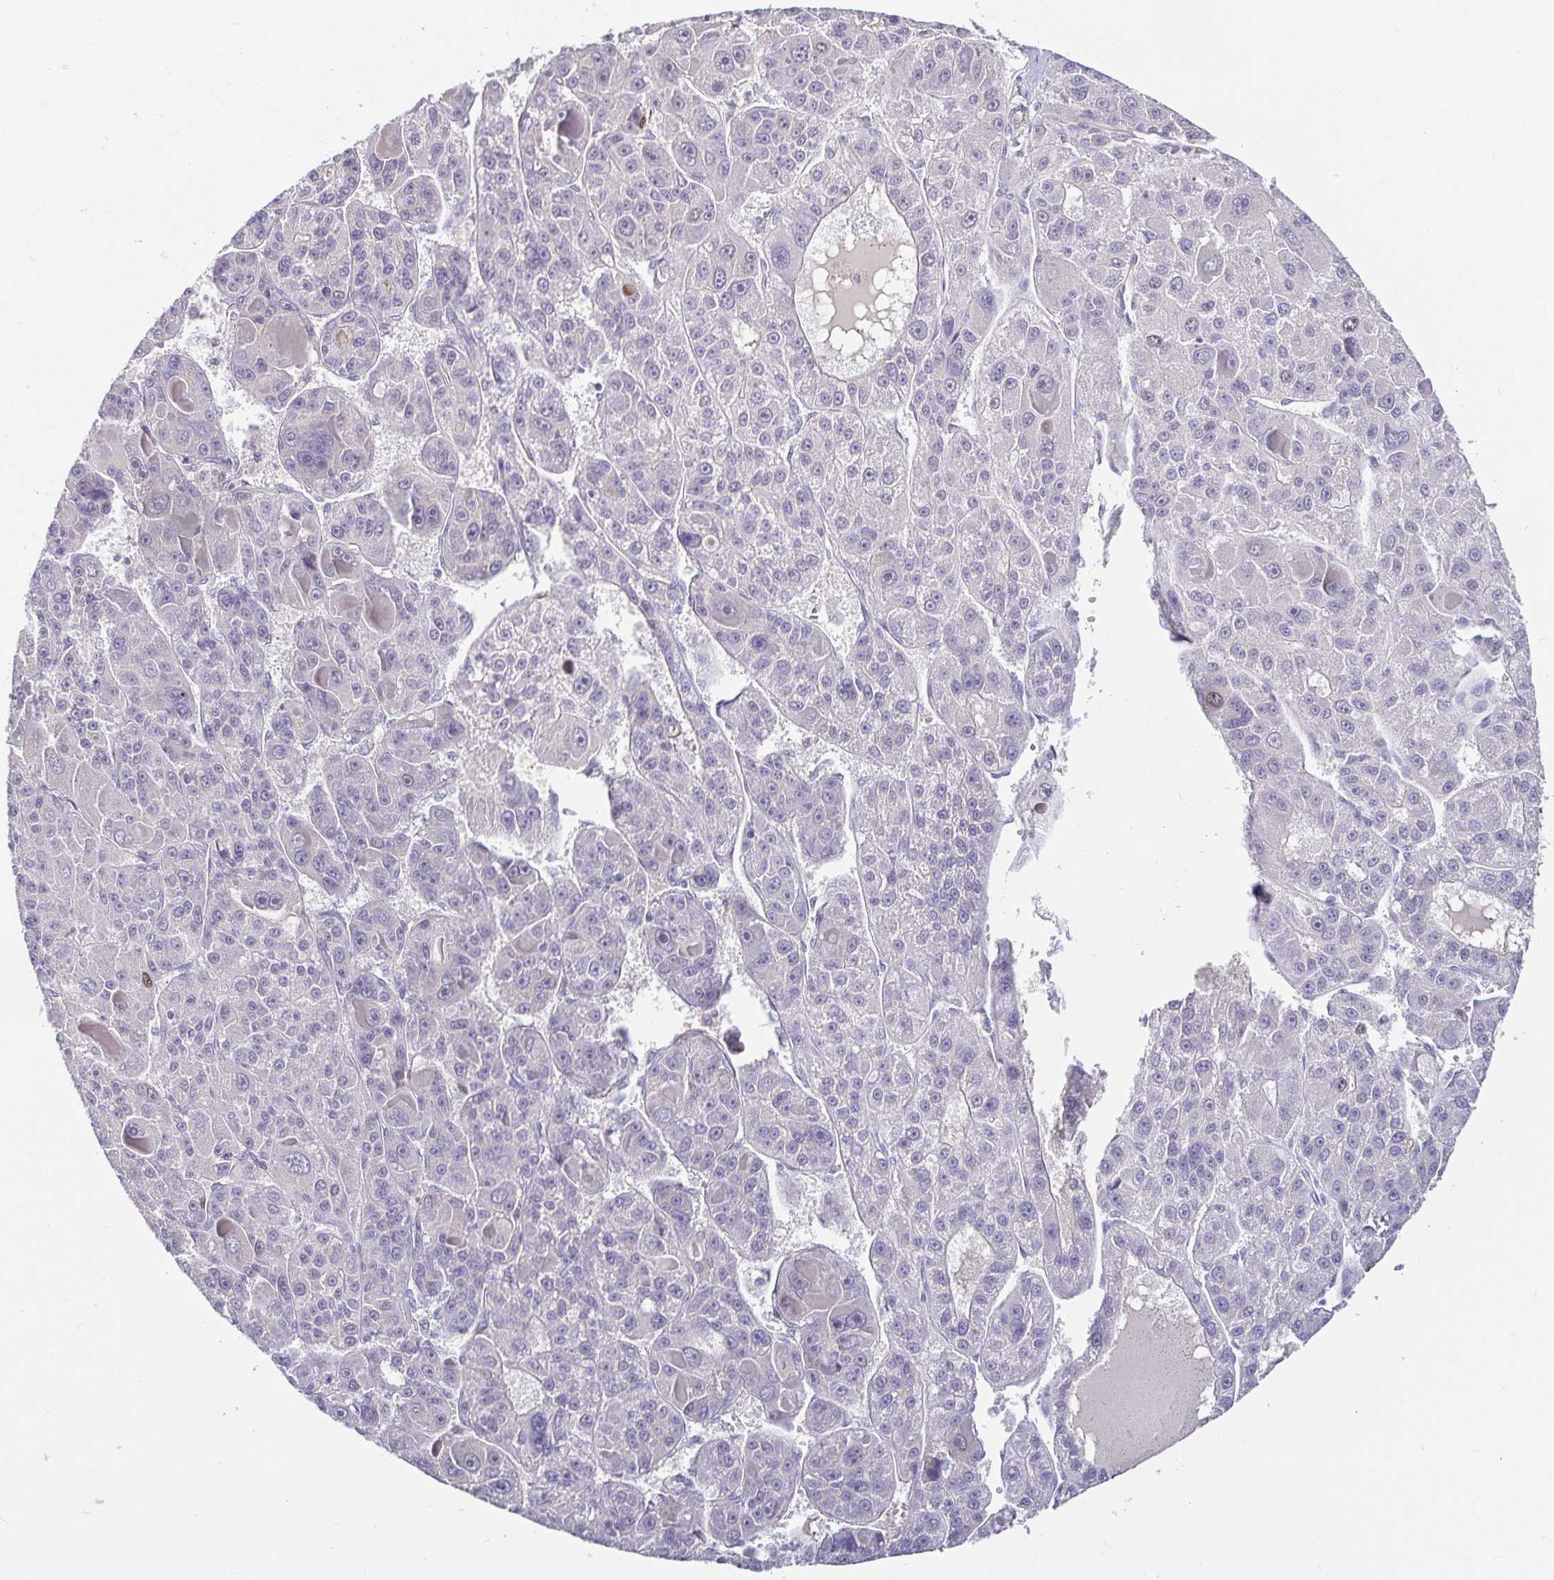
{"staining": {"intensity": "negative", "quantity": "none", "location": "none"}, "tissue": "liver cancer", "cell_type": "Tumor cells", "image_type": "cancer", "snomed": [{"axis": "morphology", "description": "Carcinoma, Hepatocellular, NOS"}, {"axis": "topography", "description": "Liver"}], "caption": "An IHC image of hepatocellular carcinoma (liver) is shown. There is no staining in tumor cells of hepatocellular carcinoma (liver).", "gene": "ANLN", "patient": {"sex": "male", "age": 76}}